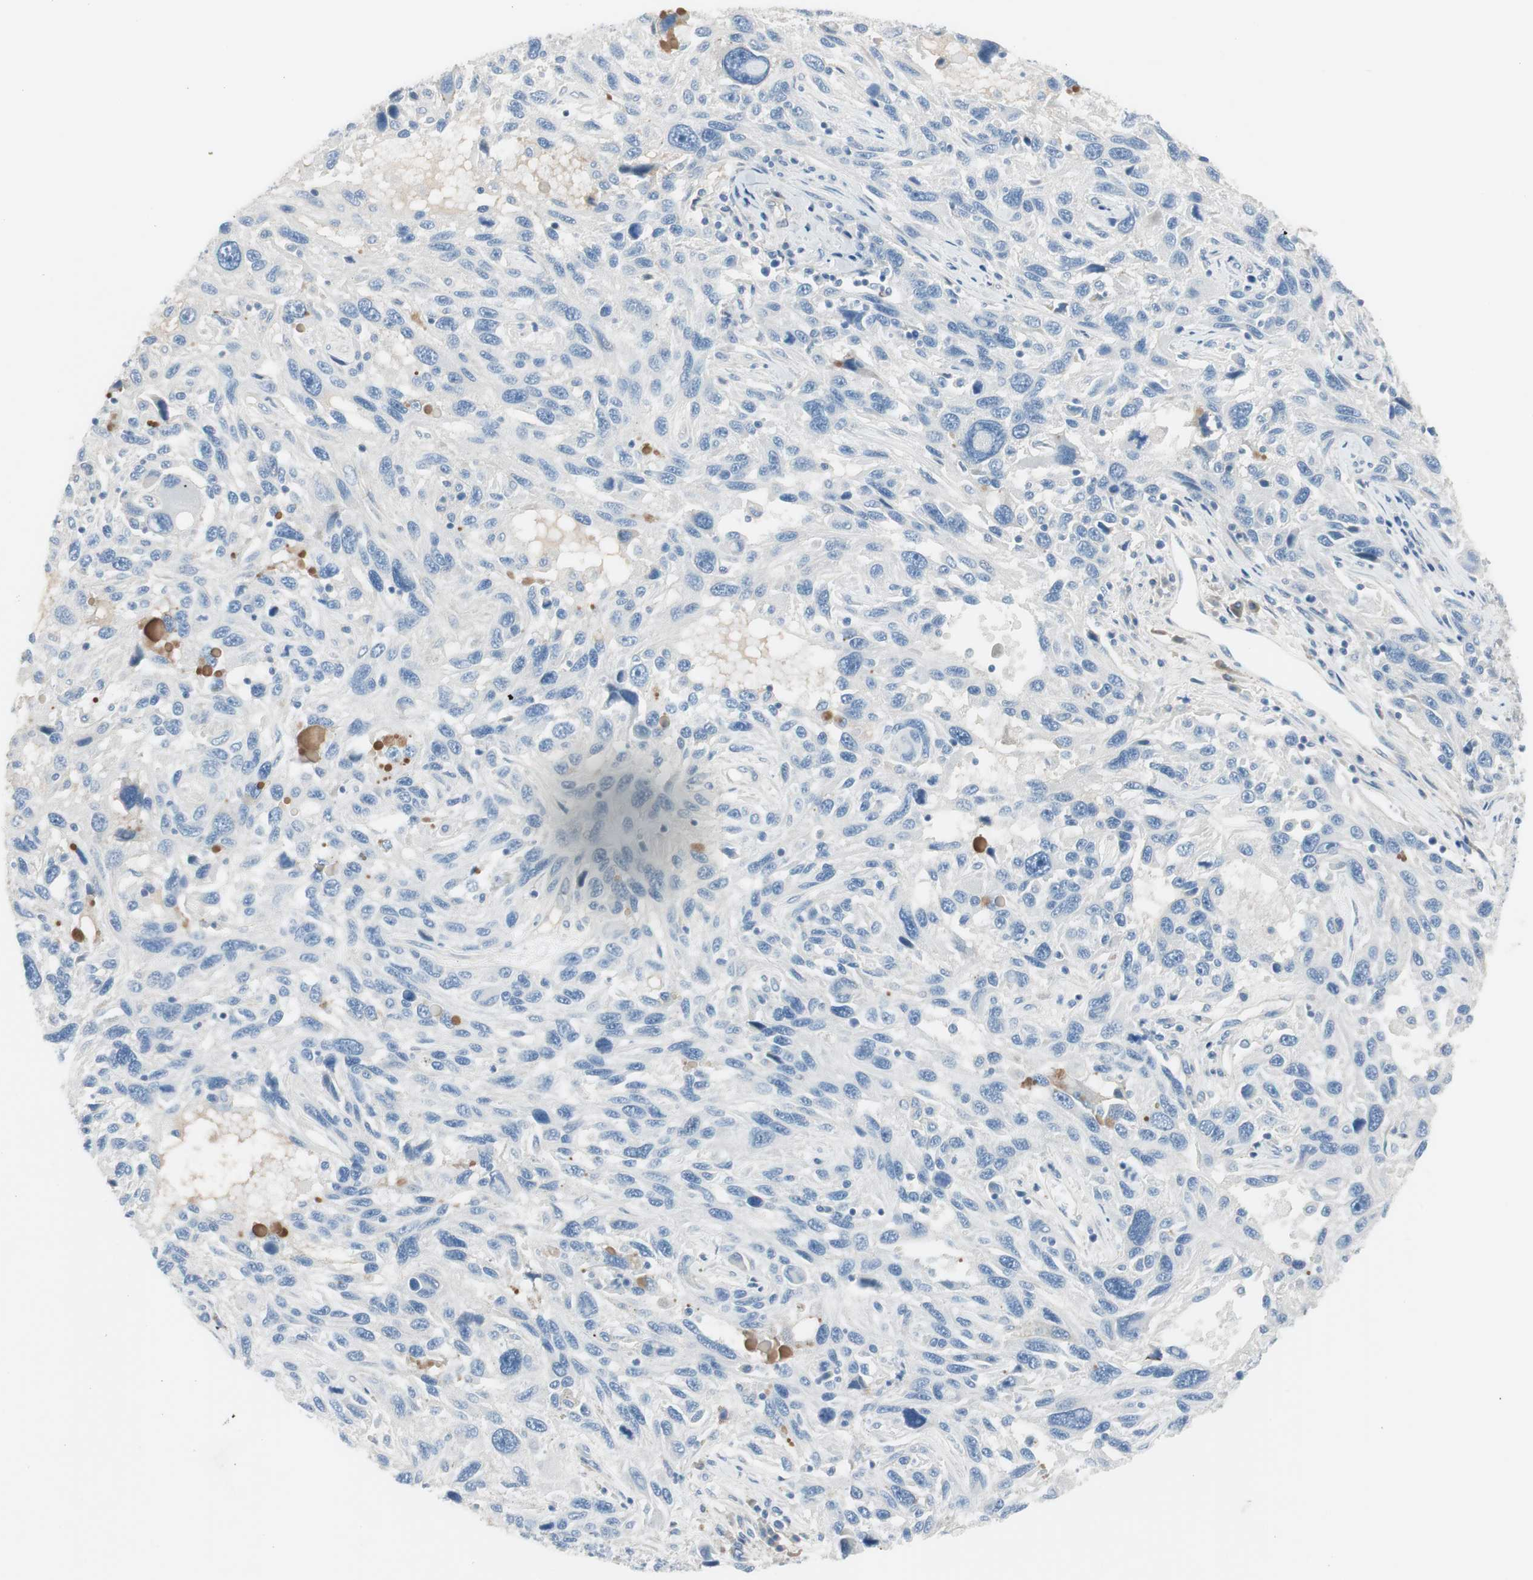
{"staining": {"intensity": "negative", "quantity": "none", "location": "none"}, "tissue": "melanoma", "cell_type": "Tumor cells", "image_type": "cancer", "snomed": [{"axis": "morphology", "description": "Malignant melanoma, NOS"}, {"axis": "topography", "description": "Skin"}], "caption": "Image shows no significant protein expression in tumor cells of melanoma.", "gene": "CACNA2D1", "patient": {"sex": "male", "age": 53}}